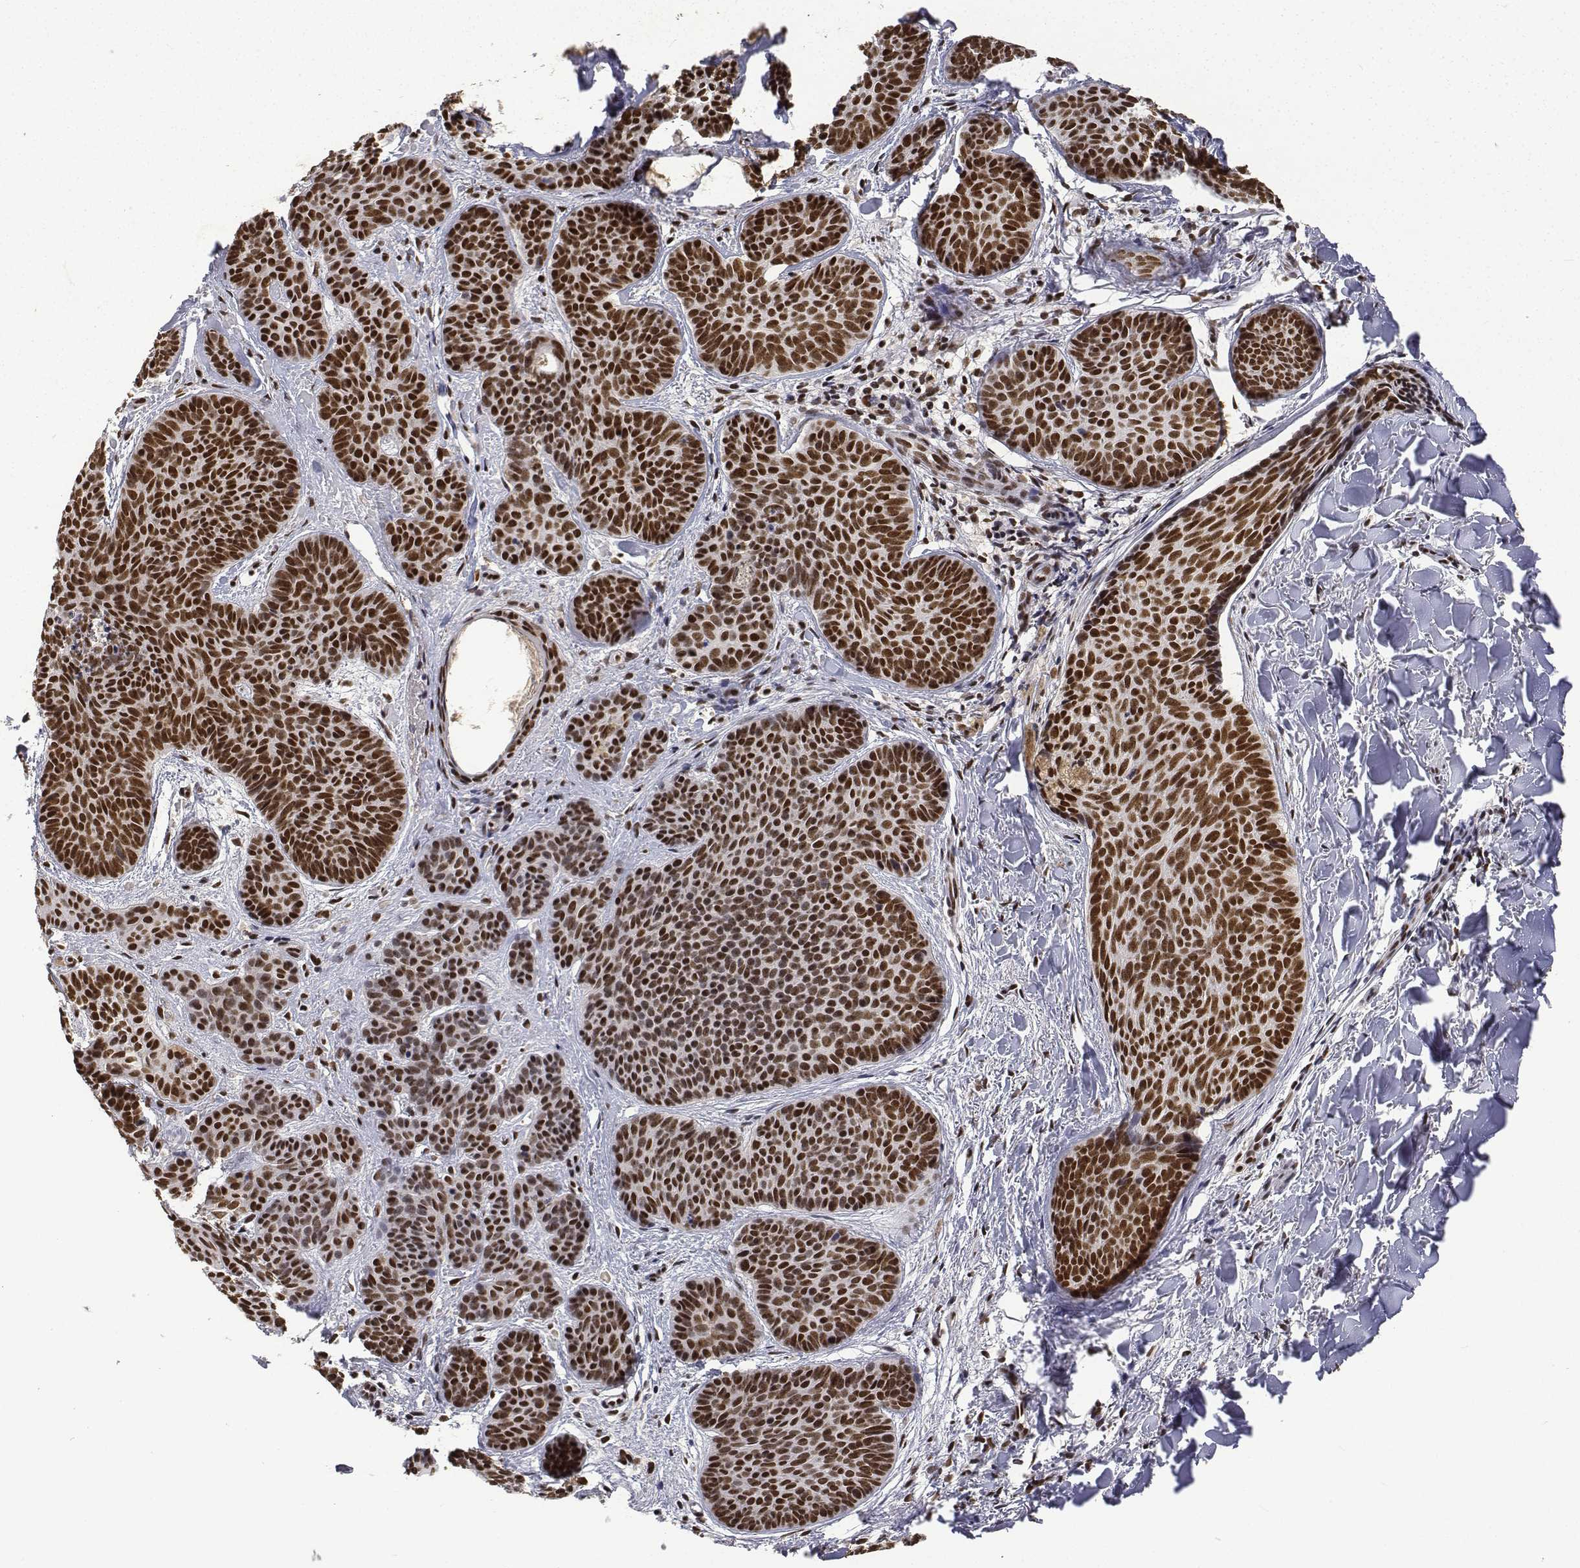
{"staining": {"intensity": "strong", "quantity": ">75%", "location": "nuclear"}, "tissue": "skin cancer", "cell_type": "Tumor cells", "image_type": "cancer", "snomed": [{"axis": "morphology", "description": "Basal cell carcinoma"}, {"axis": "topography", "description": "Skin"}], "caption": "Skin cancer (basal cell carcinoma) stained with a protein marker shows strong staining in tumor cells.", "gene": "ATRX", "patient": {"sex": "female", "age": 82}}